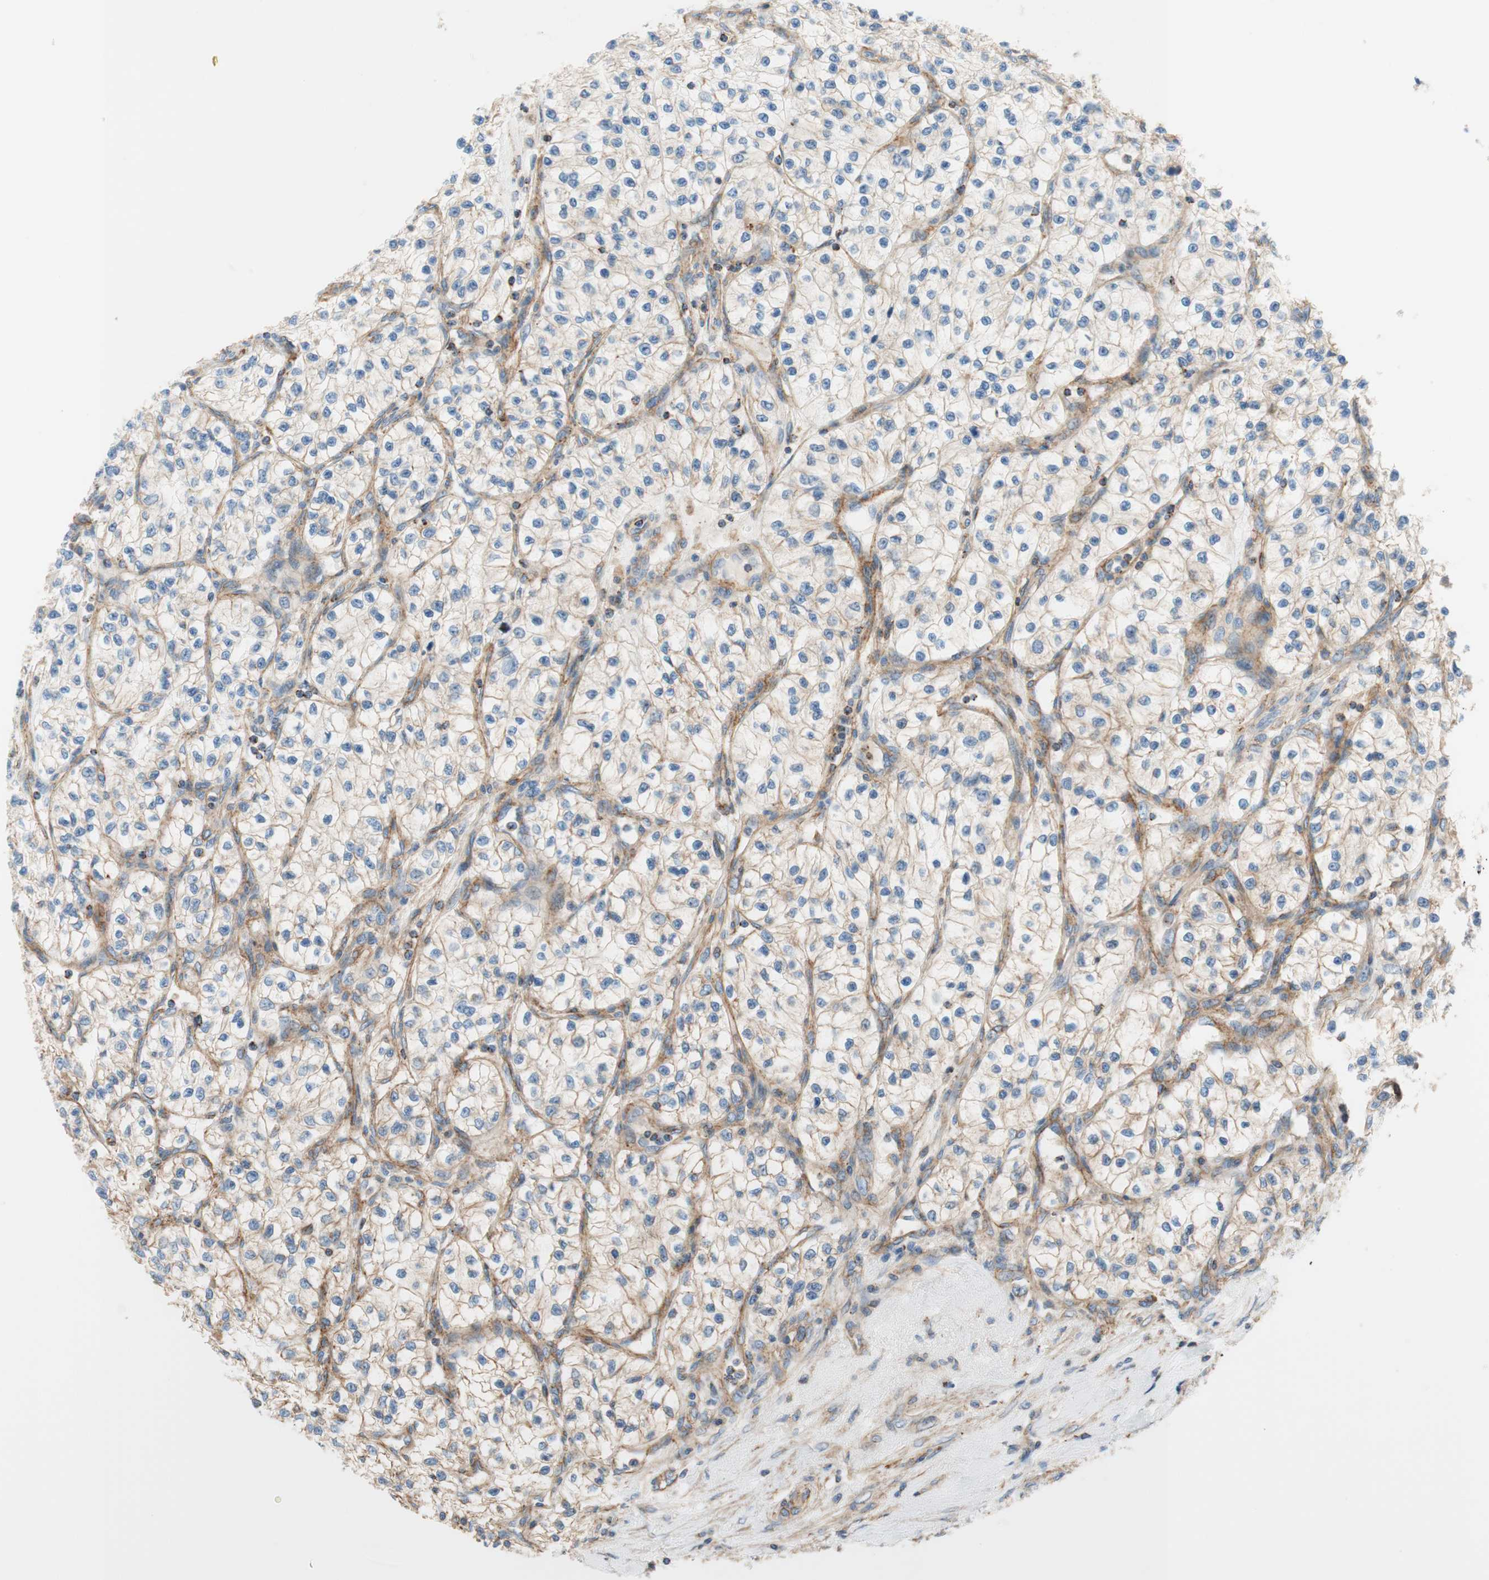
{"staining": {"intensity": "weak", "quantity": "25%-75%", "location": "cytoplasmic/membranous"}, "tissue": "renal cancer", "cell_type": "Tumor cells", "image_type": "cancer", "snomed": [{"axis": "morphology", "description": "Adenocarcinoma, NOS"}, {"axis": "topography", "description": "Kidney"}], "caption": "Immunohistochemical staining of renal cancer (adenocarcinoma) reveals low levels of weak cytoplasmic/membranous positivity in approximately 25%-75% of tumor cells.", "gene": "VPS26A", "patient": {"sex": "female", "age": 57}}